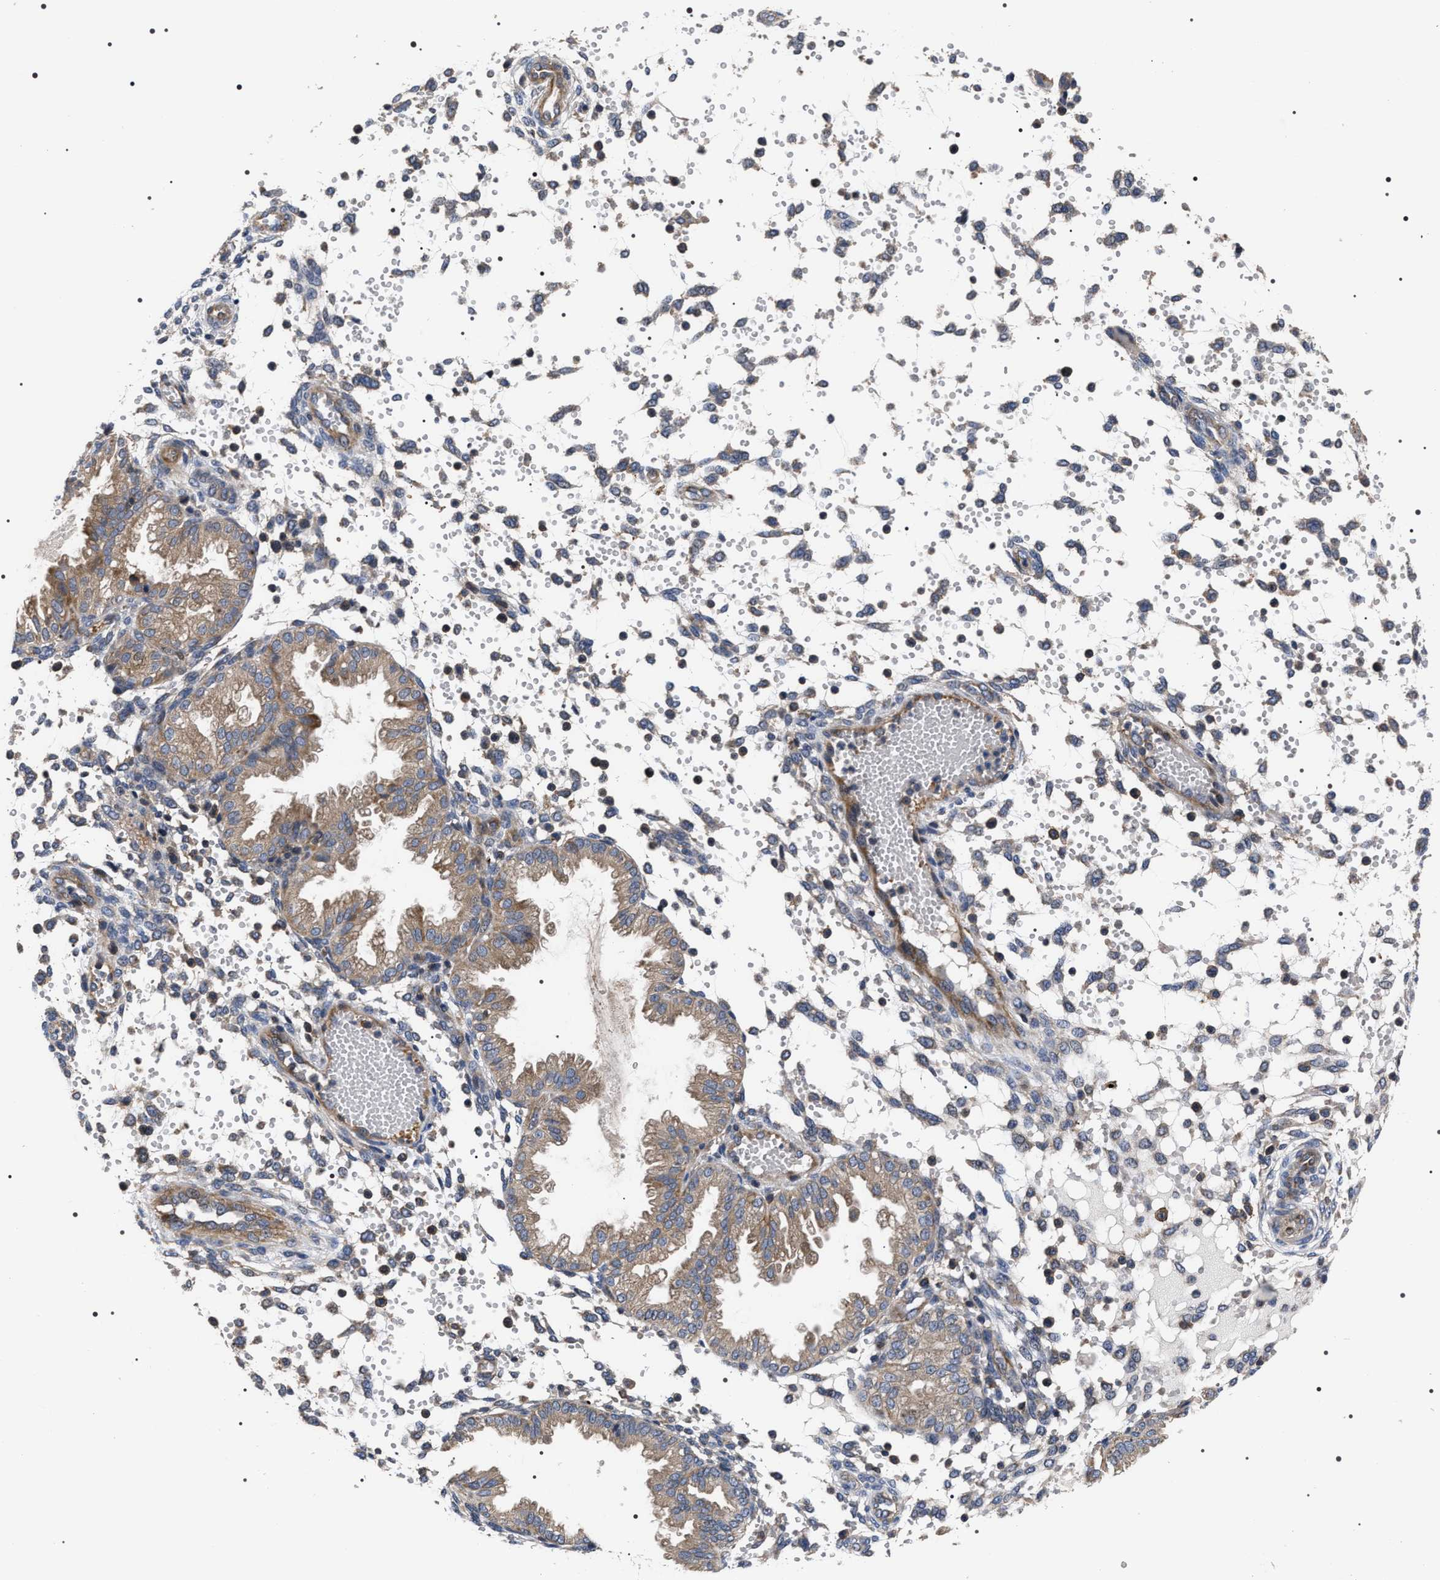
{"staining": {"intensity": "weak", "quantity": "<25%", "location": "cytoplasmic/membranous"}, "tissue": "endometrium", "cell_type": "Cells in endometrial stroma", "image_type": "normal", "snomed": [{"axis": "morphology", "description": "Normal tissue, NOS"}, {"axis": "topography", "description": "Endometrium"}], "caption": "Immunohistochemistry (IHC) micrograph of normal endometrium stained for a protein (brown), which reveals no positivity in cells in endometrial stroma. (IHC, brightfield microscopy, high magnification).", "gene": "MIS18A", "patient": {"sex": "female", "age": 33}}